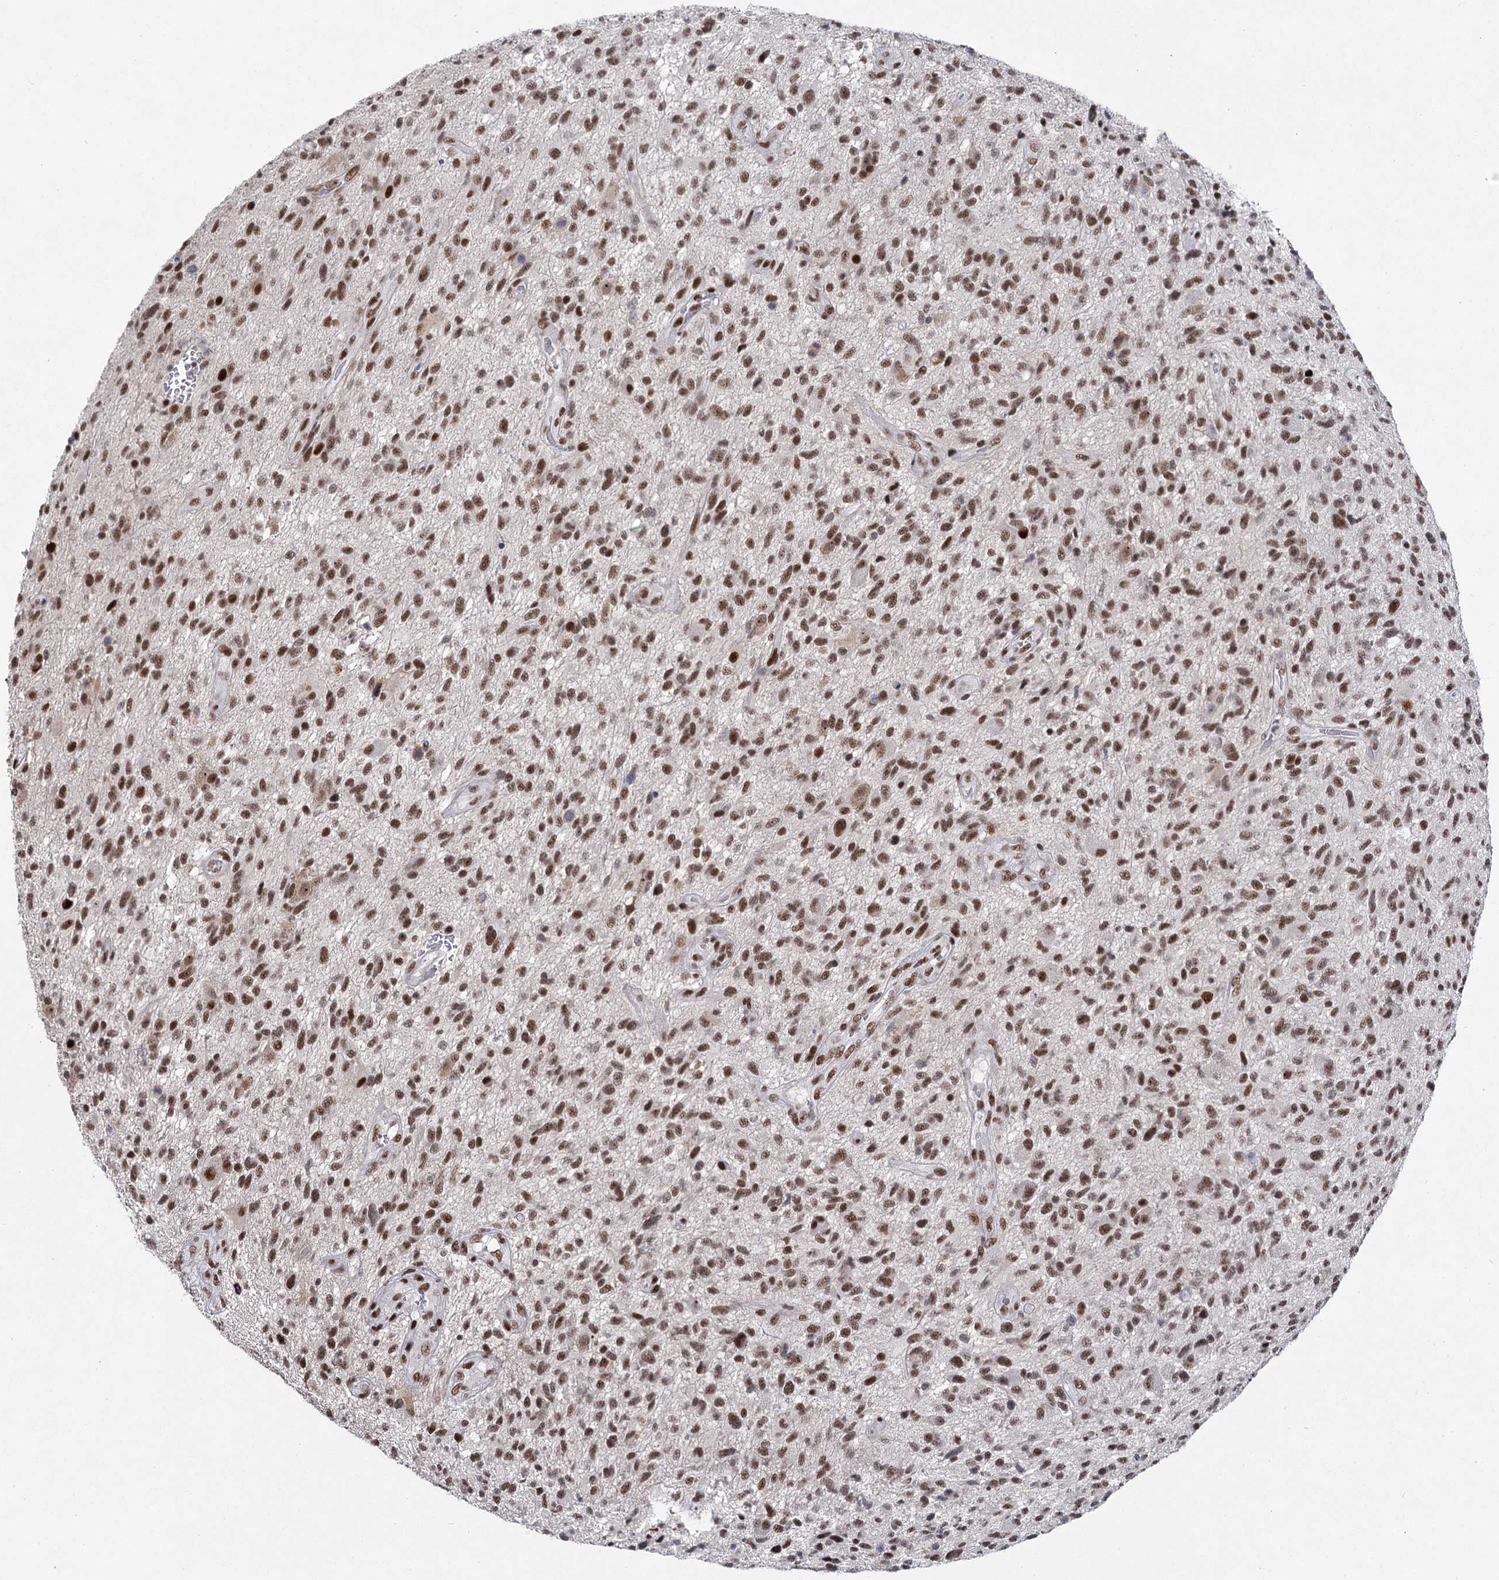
{"staining": {"intensity": "moderate", "quantity": ">75%", "location": "nuclear"}, "tissue": "glioma", "cell_type": "Tumor cells", "image_type": "cancer", "snomed": [{"axis": "morphology", "description": "Glioma, malignant, High grade"}, {"axis": "topography", "description": "Brain"}], "caption": "This histopathology image reveals immunohistochemistry (IHC) staining of malignant glioma (high-grade), with medium moderate nuclear positivity in about >75% of tumor cells.", "gene": "SCAF8", "patient": {"sex": "male", "age": 47}}